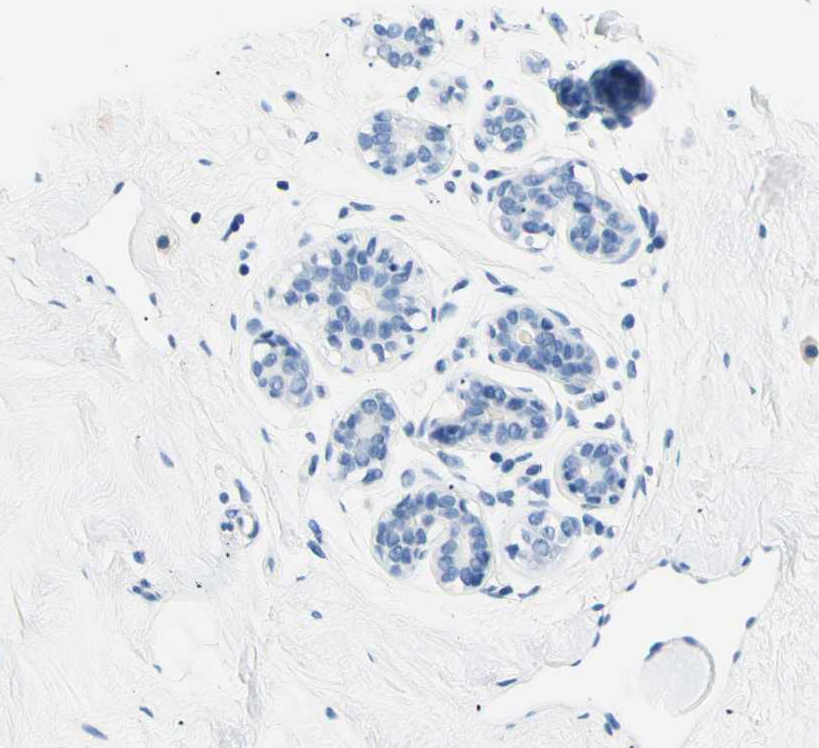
{"staining": {"intensity": "negative", "quantity": "none", "location": "none"}, "tissue": "breast", "cell_type": "Adipocytes", "image_type": "normal", "snomed": [{"axis": "morphology", "description": "Normal tissue, NOS"}, {"axis": "topography", "description": "Breast"}], "caption": "Immunohistochemistry (IHC) photomicrograph of normal breast: human breast stained with DAB exhibits no significant protein positivity in adipocytes.", "gene": "HPCA", "patient": {"sex": "female", "age": 23}}